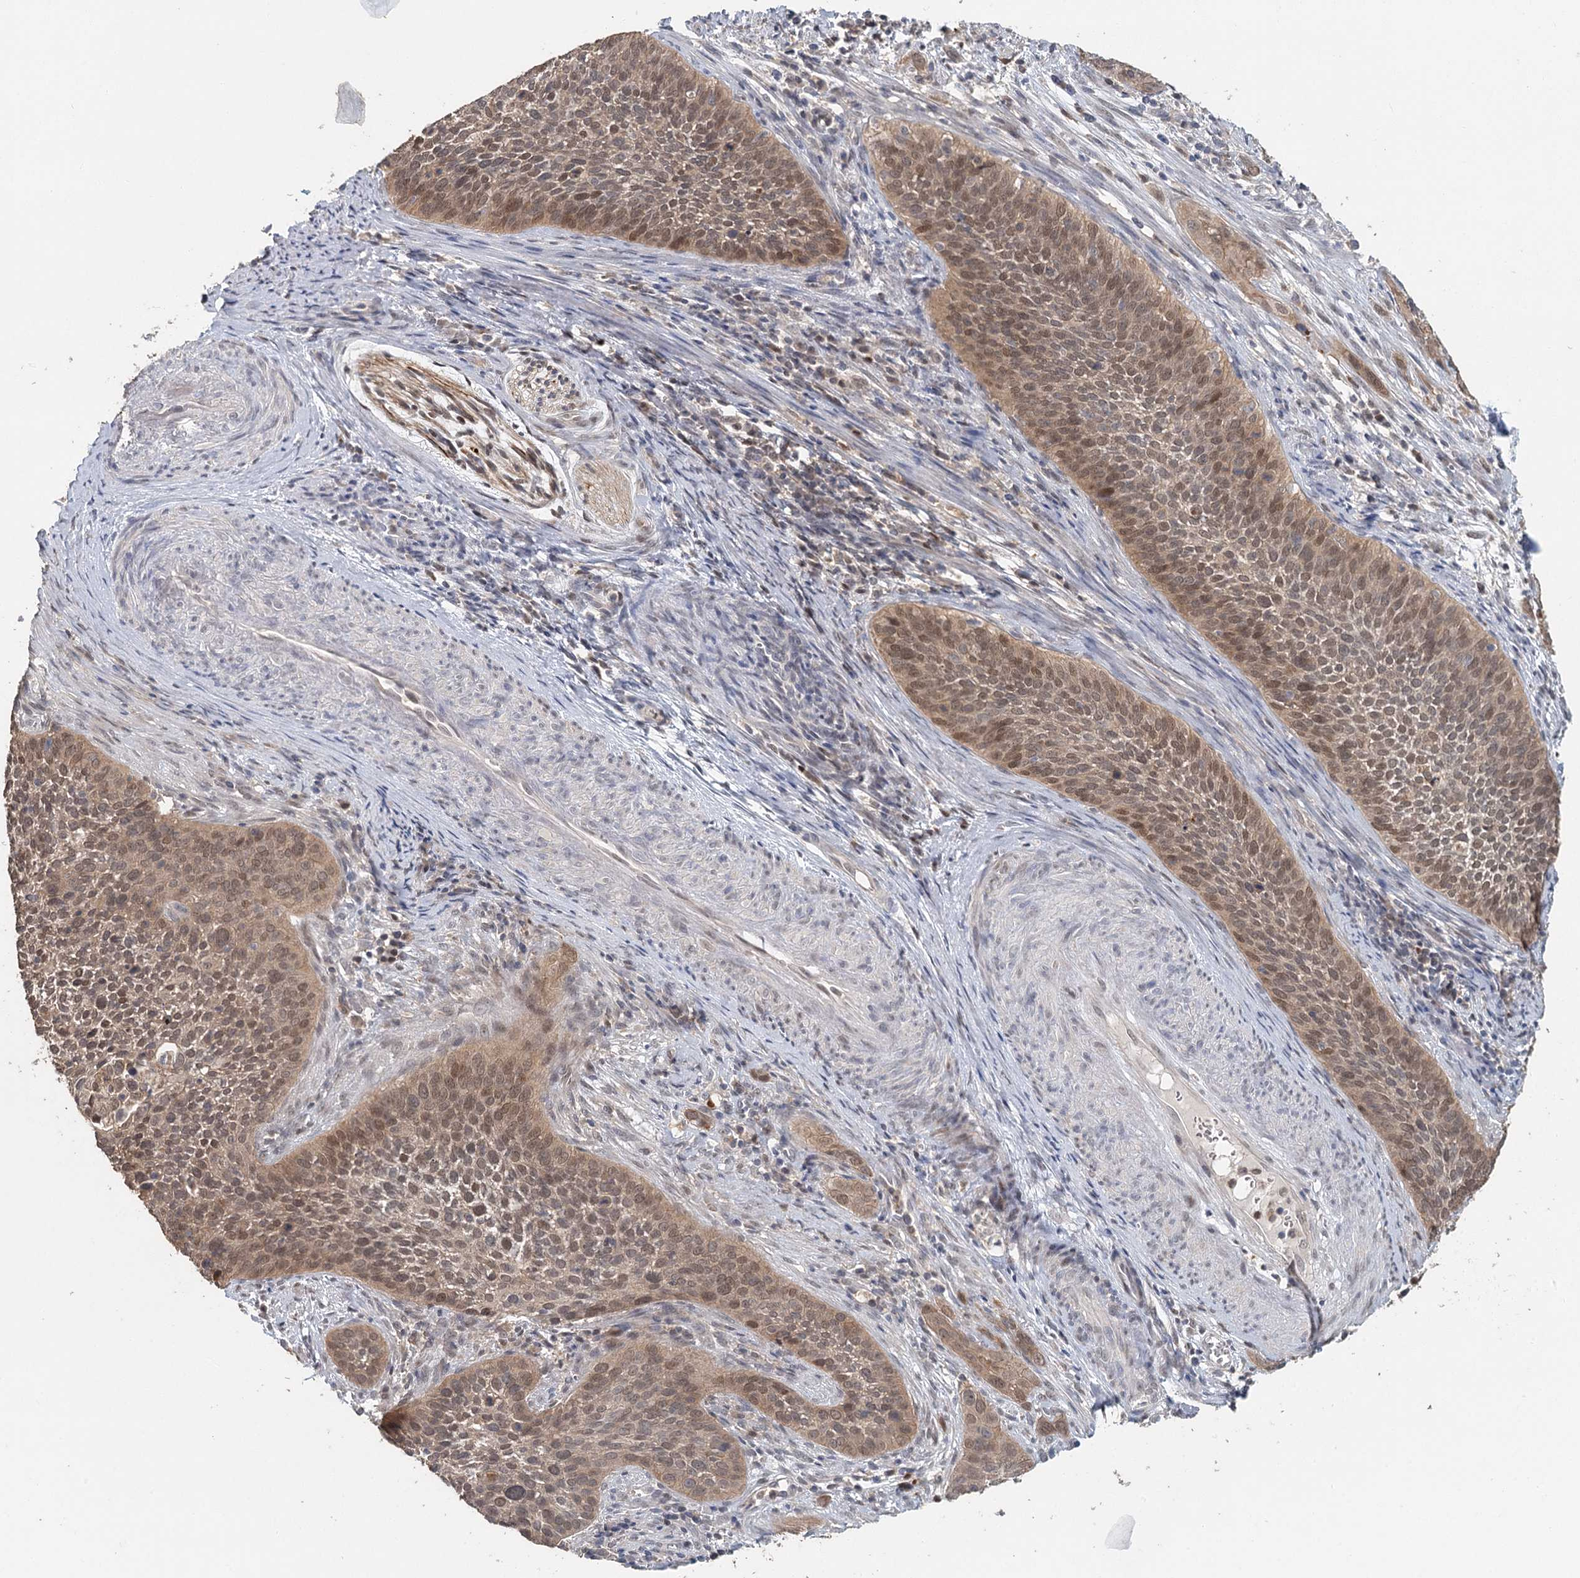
{"staining": {"intensity": "moderate", "quantity": ">75%", "location": "nuclear"}, "tissue": "cervical cancer", "cell_type": "Tumor cells", "image_type": "cancer", "snomed": [{"axis": "morphology", "description": "Squamous cell carcinoma, NOS"}, {"axis": "topography", "description": "Cervix"}], "caption": "Protein expression analysis of cervical cancer (squamous cell carcinoma) shows moderate nuclear expression in approximately >75% of tumor cells.", "gene": "ADK", "patient": {"sex": "female", "age": 34}}